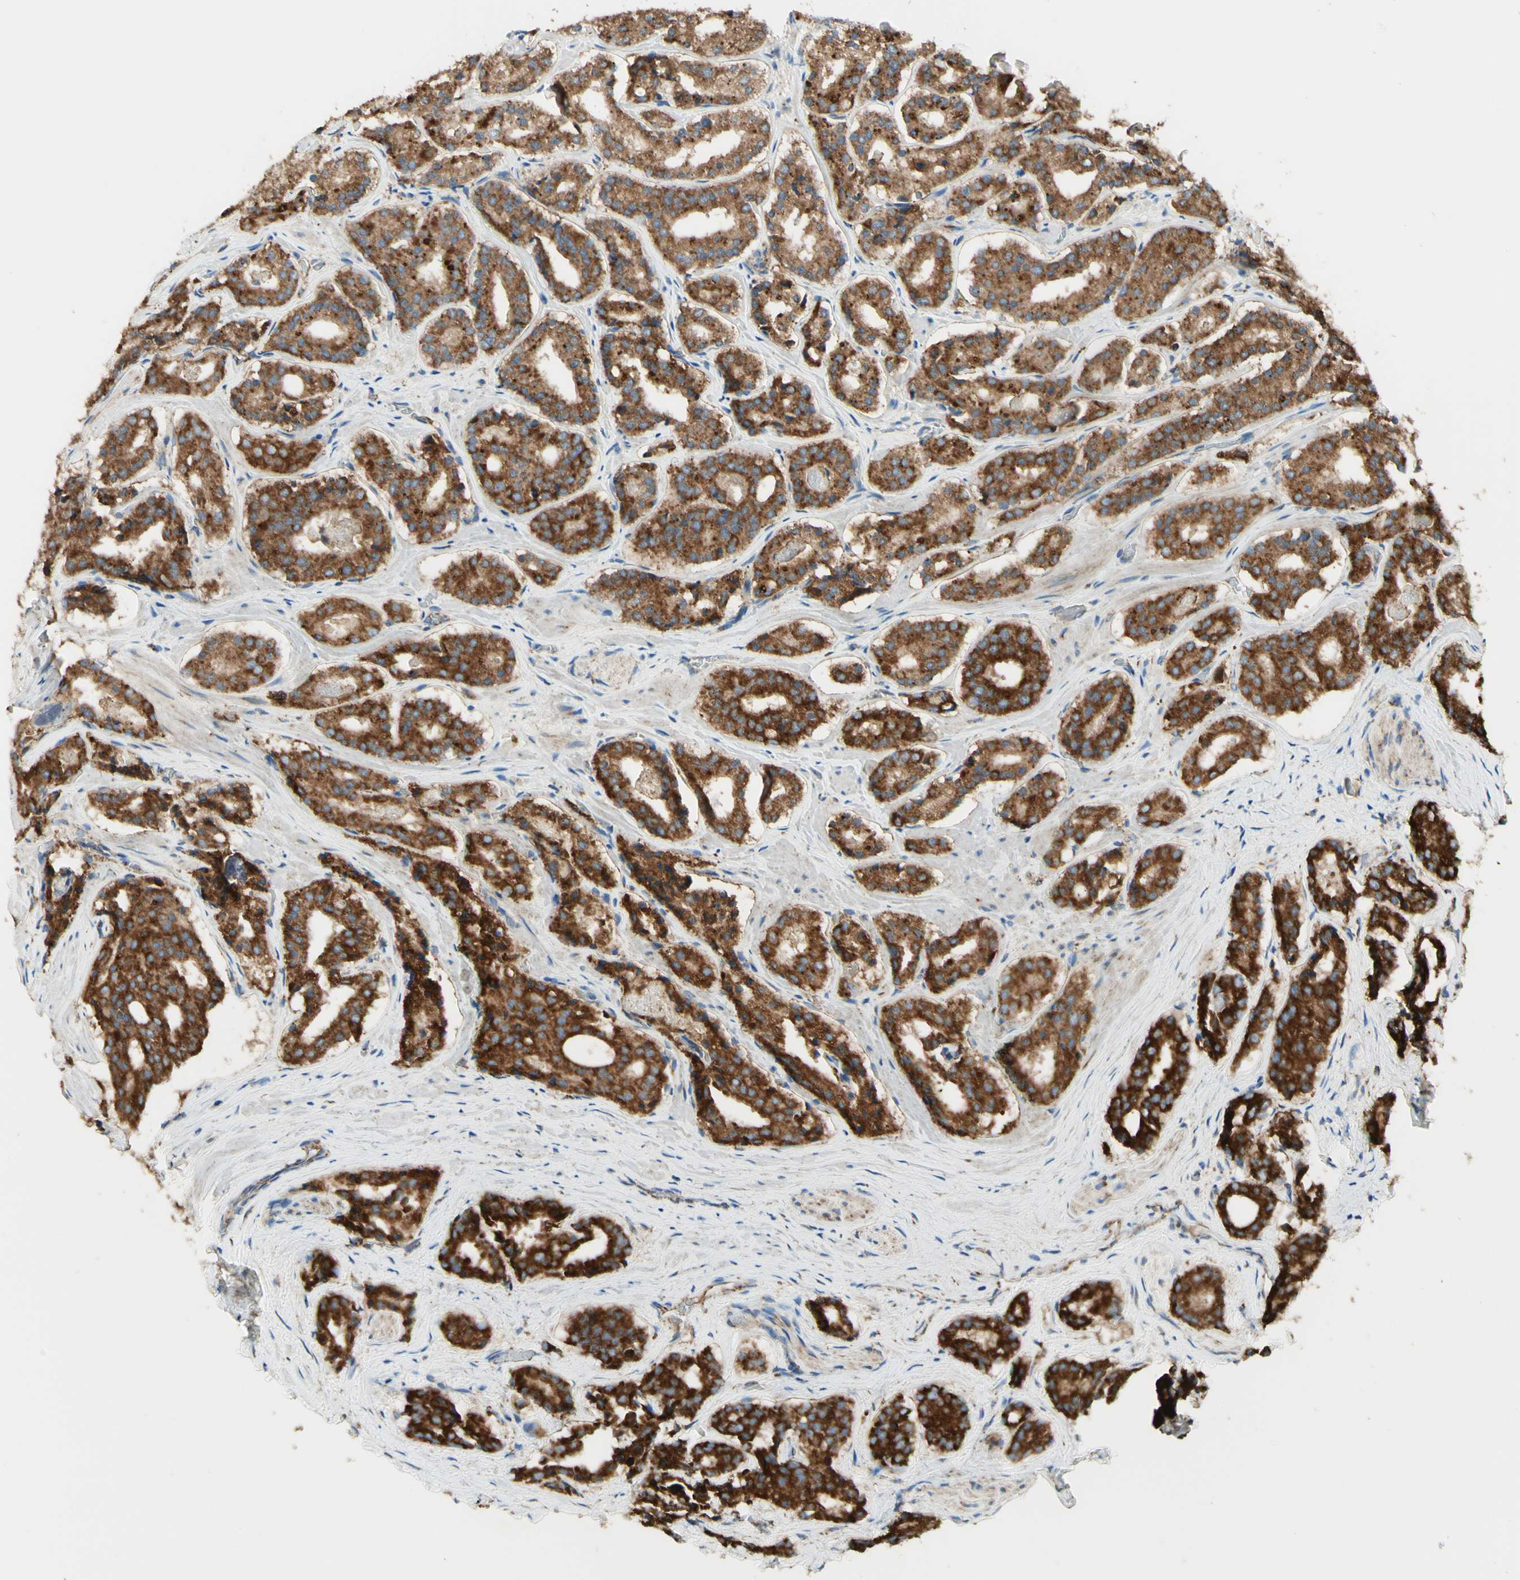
{"staining": {"intensity": "strong", "quantity": ">75%", "location": "cytoplasmic/membranous"}, "tissue": "prostate cancer", "cell_type": "Tumor cells", "image_type": "cancer", "snomed": [{"axis": "morphology", "description": "Adenocarcinoma, High grade"}, {"axis": "topography", "description": "Prostate"}], "caption": "Protein staining shows strong cytoplasmic/membranous positivity in approximately >75% of tumor cells in prostate cancer (high-grade adenocarcinoma).", "gene": "ARMC10", "patient": {"sex": "male", "age": 60}}